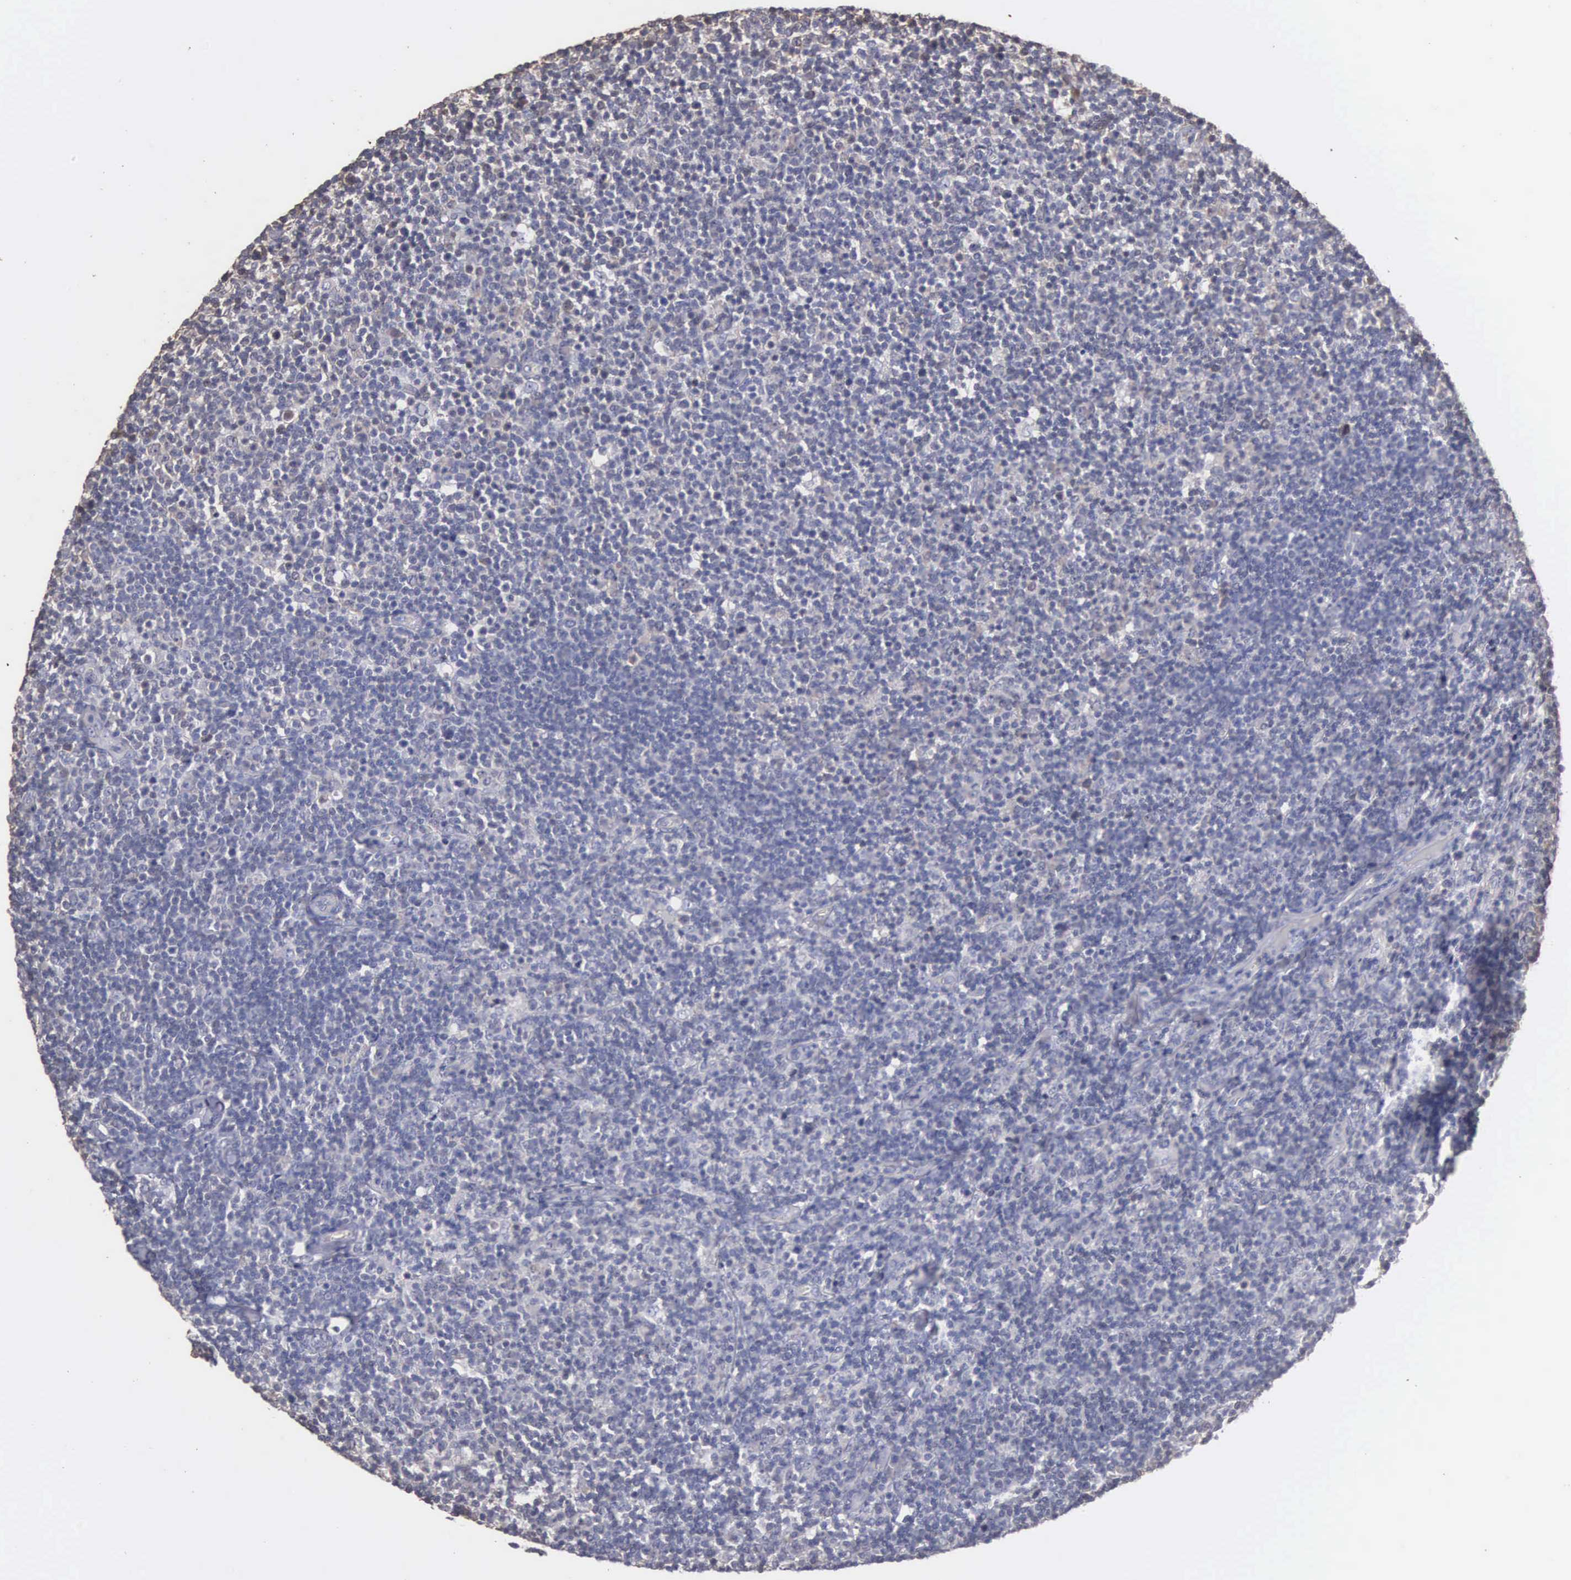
{"staining": {"intensity": "negative", "quantity": "none", "location": "none"}, "tissue": "lymphoma", "cell_type": "Tumor cells", "image_type": "cancer", "snomed": [{"axis": "morphology", "description": "Malignant lymphoma, non-Hodgkin's type, Low grade"}, {"axis": "topography", "description": "Lymph node"}], "caption": "Immunohistochemistry image of neoplastic tissue: human malignant lymphoma, non-Hodgkin's type (low-grade) stained with DAB (3,3'-diaminobenzidine) reveals no significant protein positivity in tumor cells. (Brightfield microscopy of DAB (3,3'-diaminobenzidine) immunohistochemistry (IHC) at high magnification).", "gene": "ENO3", "patient": {"sex": "male", "age": 74}}